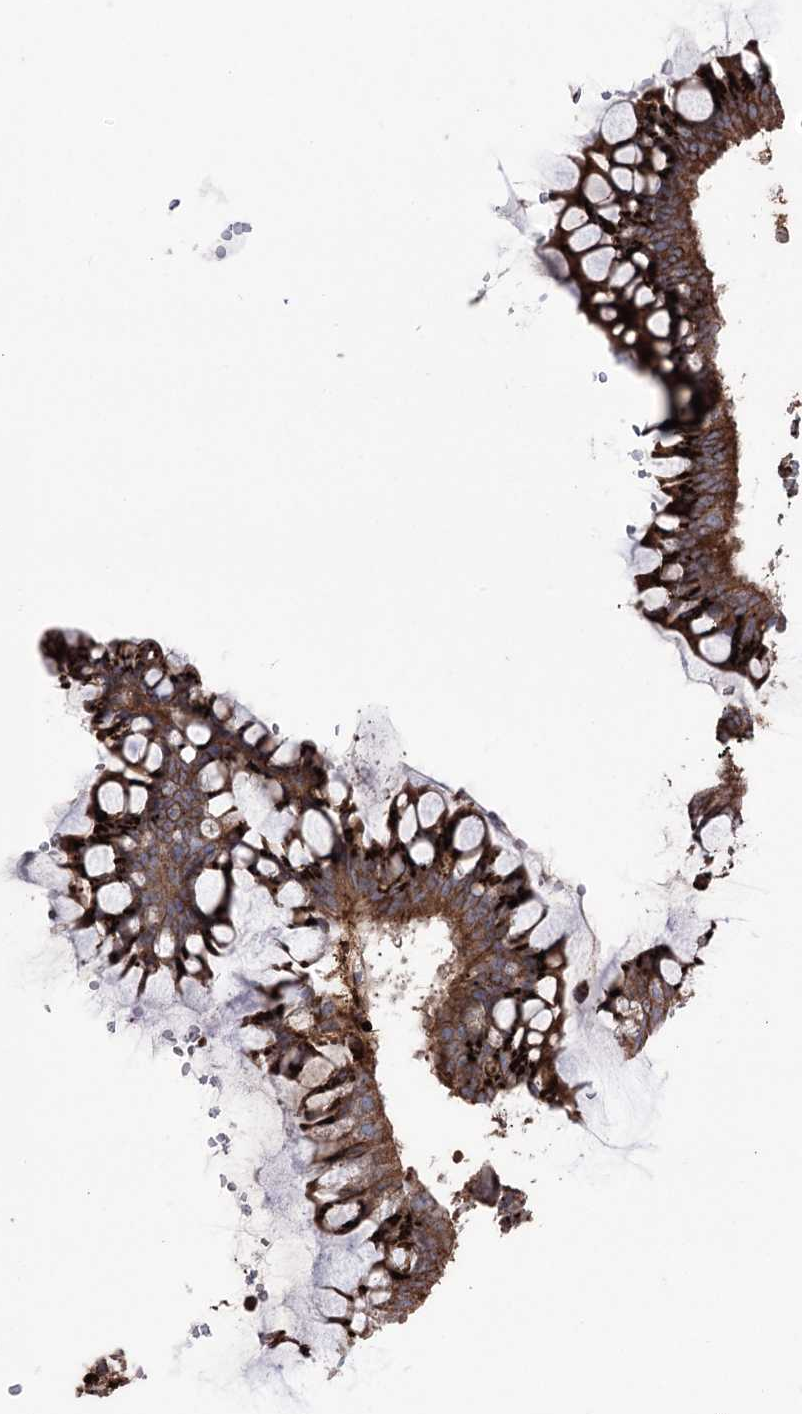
{"staining": {"intensity": "strong", "quantity": ">75%", "location": "cytoplasmic/membranous"}, "tissue": "ovarian cancer", "cell_type": "Tumor cells", "image_type": "cancer", "snomed": [{"axis": "morphology", "description": "Cystadenocarcinoma, mucinous, NOS"}, {"axis": "topography", "description": "Ovary"}], "caption": "Tumor cells reveal high levels of strong cytoplasmic/membranous positivity in approximately >75% of cells in human ovarian cancer (mucinous cystadenocarcinoma). (Stains: DAB (3,3'-diaminobenzidine) in brown, nuclei in blue, Microscopy: brightfield microscopy at high magnification).", "gene": "ARHGAP20", "patient": {"sex": "female", "age": 73}}